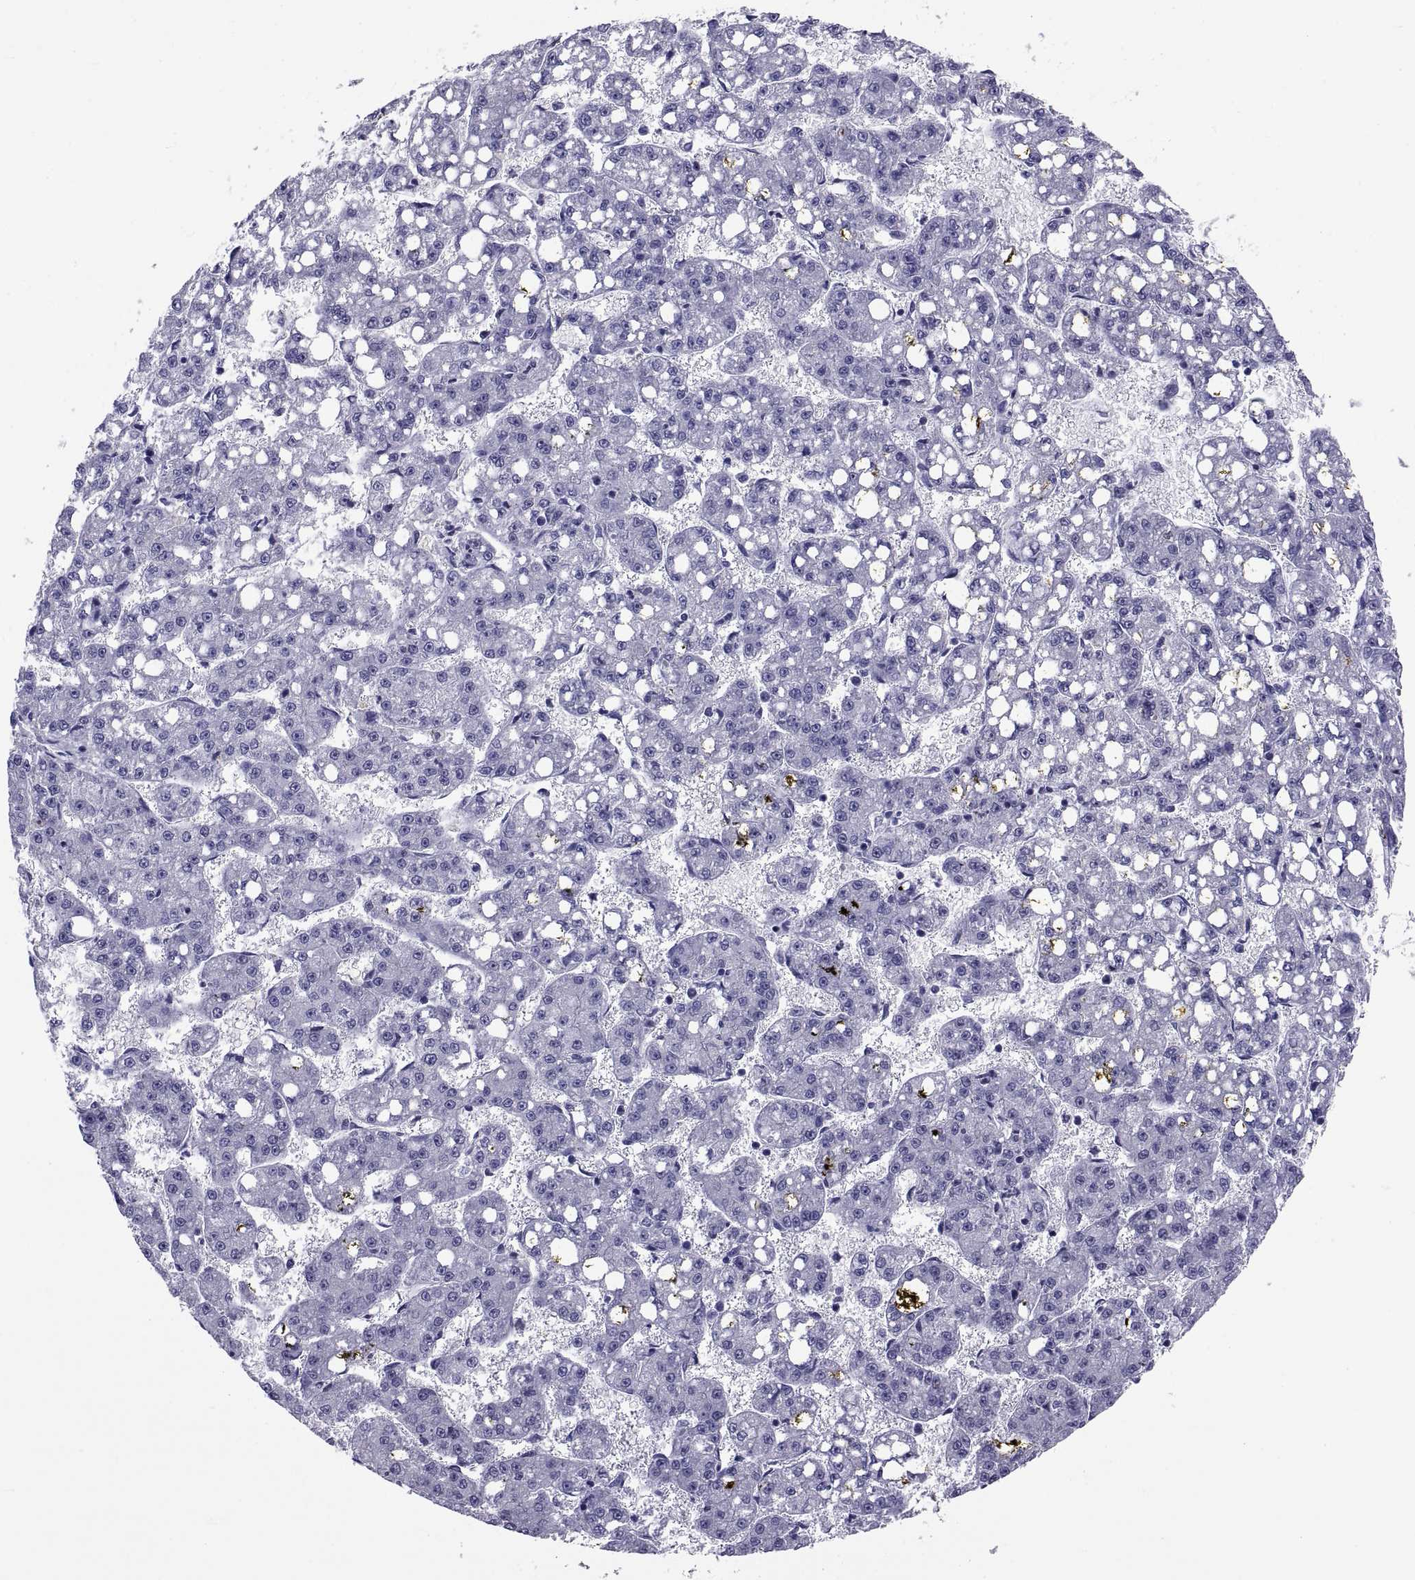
{"staining": {"intensity": "negative", "quantity": "none", "location": "none"}, "tissue": "liver cancer", "cell_type": "Tumor cells", "image_type": "cancer", "snomed": [{"axis": "morphology", "description": "Carcinoma, Hepatocellular, NOS"}, {"axis": "topography", "description": "Liver"}], "caption": "A photomicrograph of human liver cancer (hepatocellular carcinoma) is negative for staining in tumor cells. (IHC, brightfield microscopy, high magnification).", "gene": "TGFBR3L", "patient": {"sex": "female", "age": 65}}